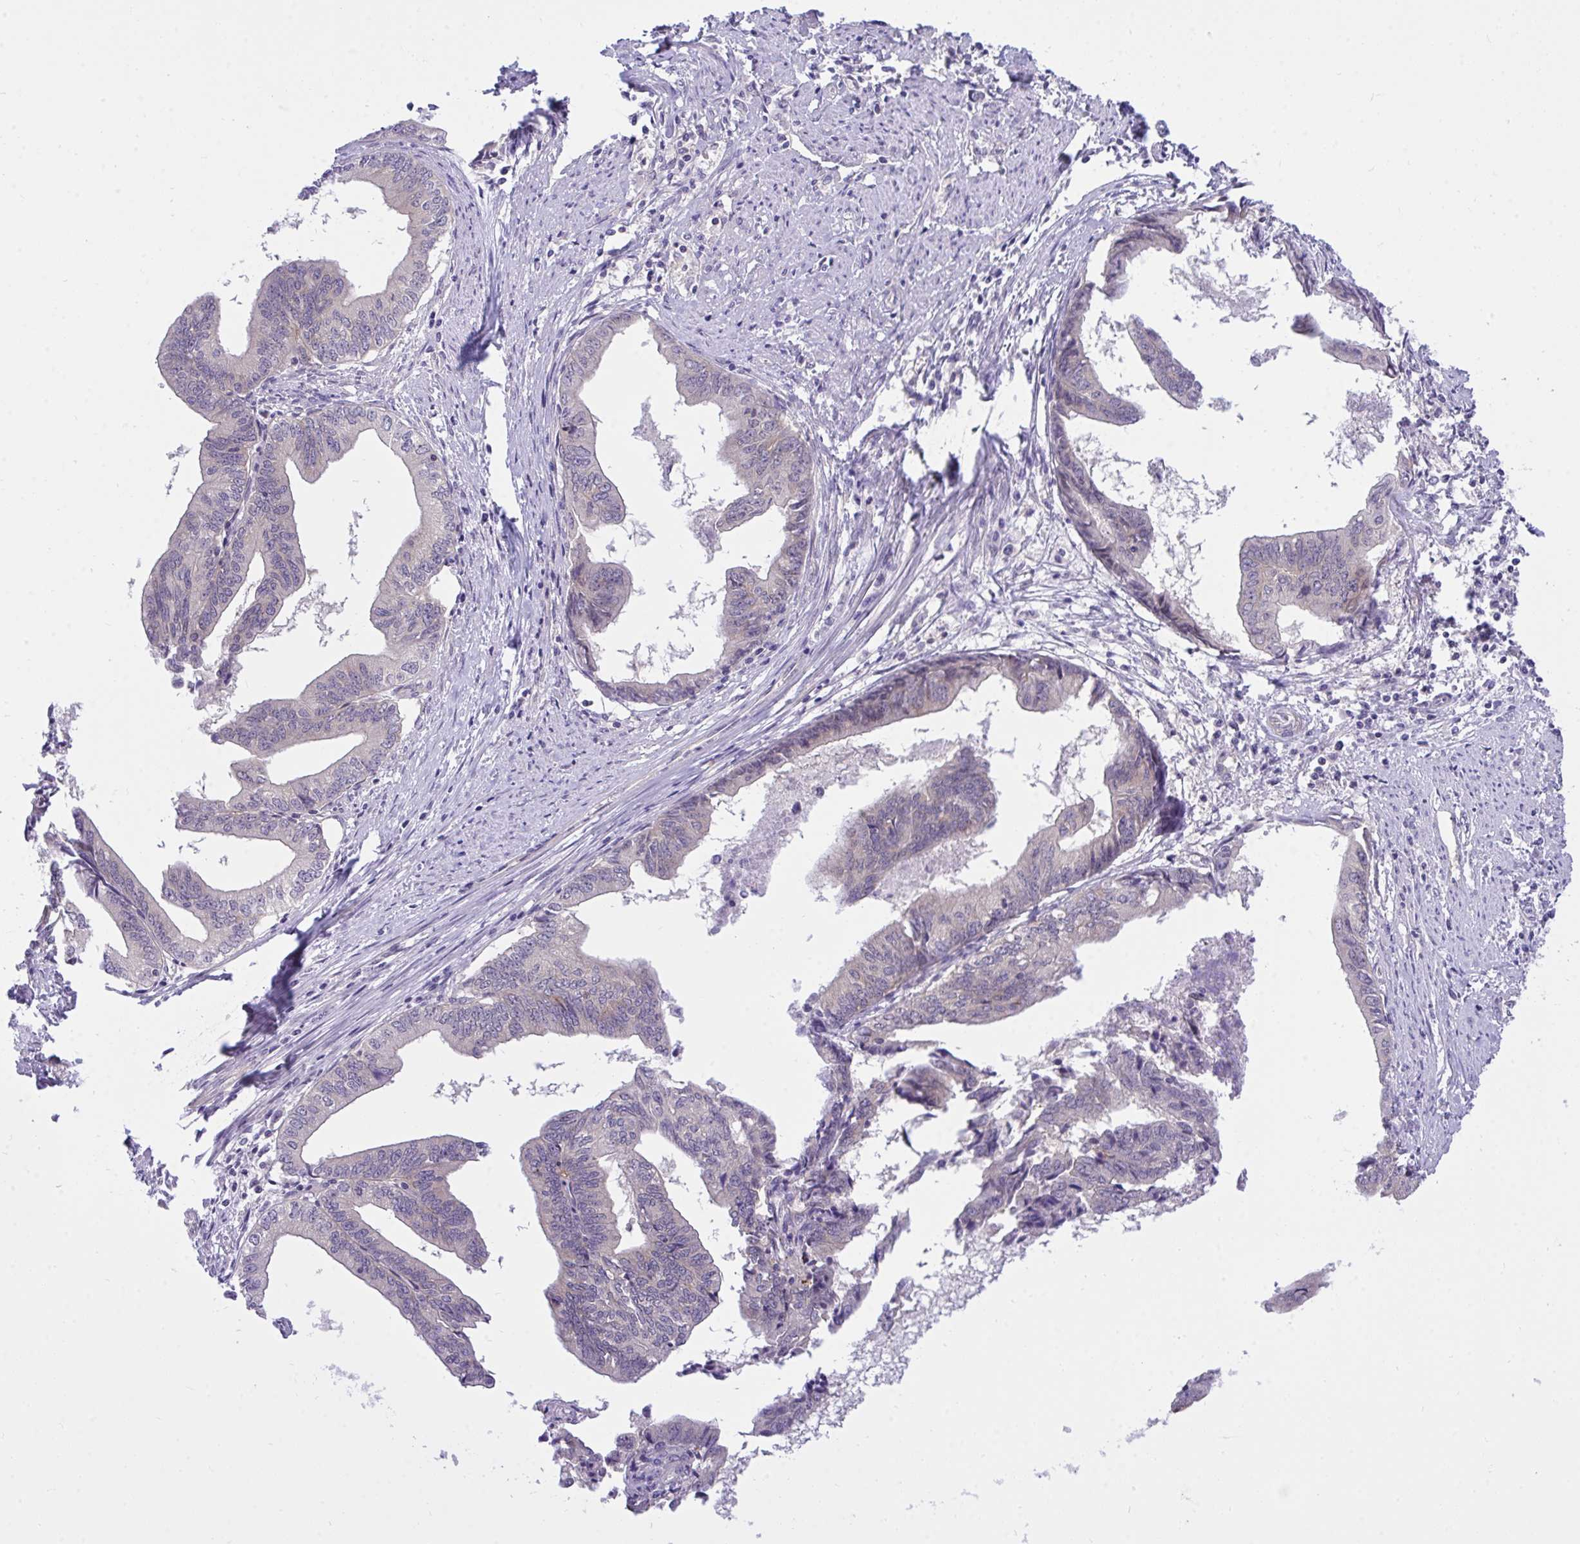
{"staining": {"intensity": "negative", "quantity": "none", "location": "none"}, "tissue": "endometrial cancer", "cell_type": "Tumor cells", "image_type": "cancer", "snomed": [{"axis": "morphology", "description": "Adenocarcinoma, NOS"}, {"axis": "topography", "description": "Endometrium"}], "caption": "Protein analysis of adenocarcinoma (endometrial) reveals no significant expression in tumor cells.", "gene": "TLN2", "patient": {"sex": "female", "age": 65}}